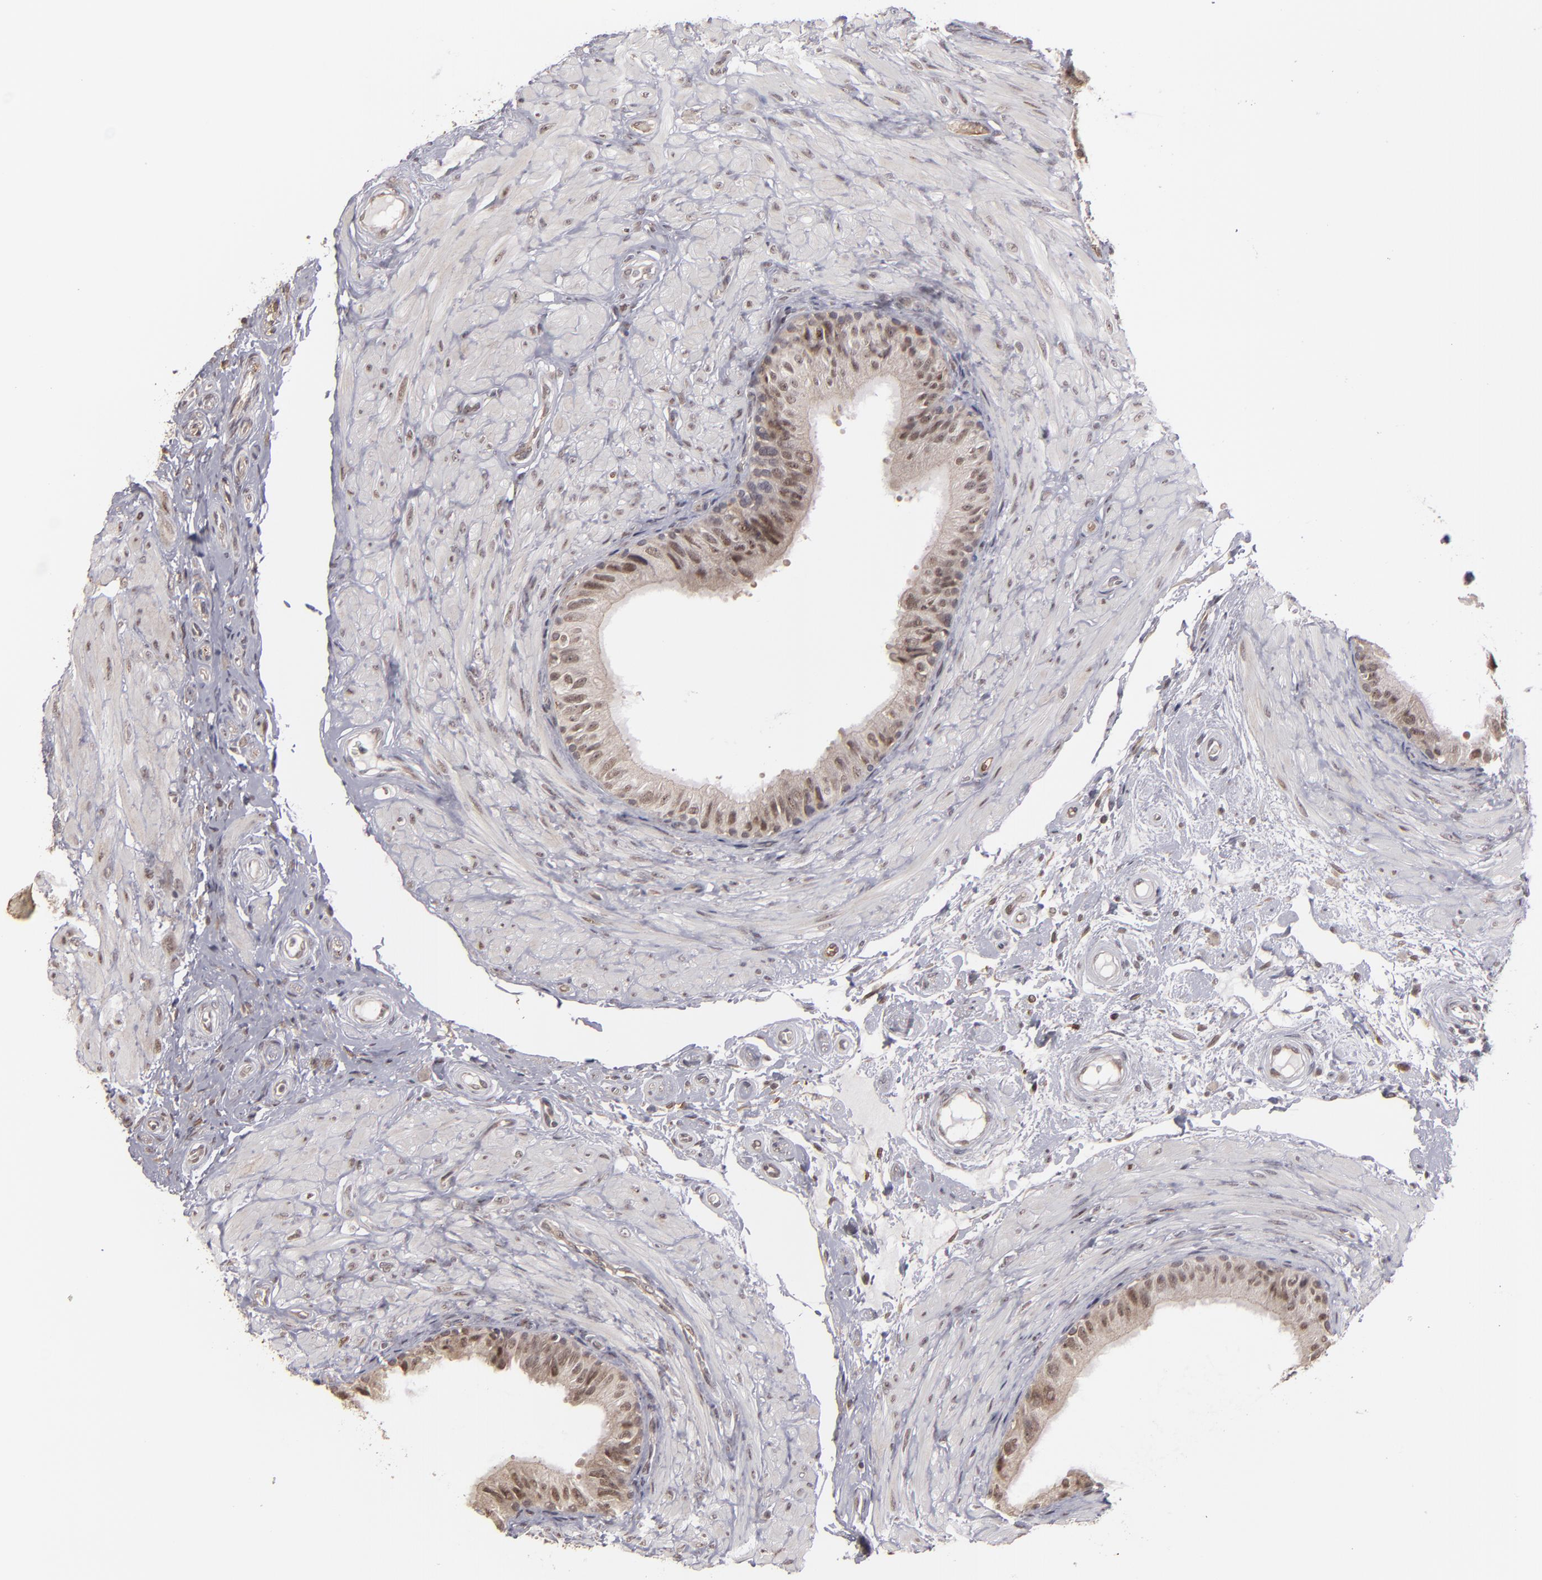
{"staining": {"intensity": "moderate", "quantity": ">75%", "location": "cytoplasmic/membranous,nuclear"}, "tissue": "epididymis", "cell_type": "Glandular cells", "image_type": "normal", "snomed": [{"axis": "morphology", "description": "Normal tissue, NOS"}, {"axis": "topography", "description": "Epididymis"}], "caption": "Epididymis stained with immunohistochemistry (IHC) exhibits moderate cytoplasmic/membranous,nuclear staining in about >75% of glandular cells. (DAB = brown stain, brightfield microscopy at high magnification).", "gene": "ZNF75A", "patient": {"sex": "male", "age": 68}}